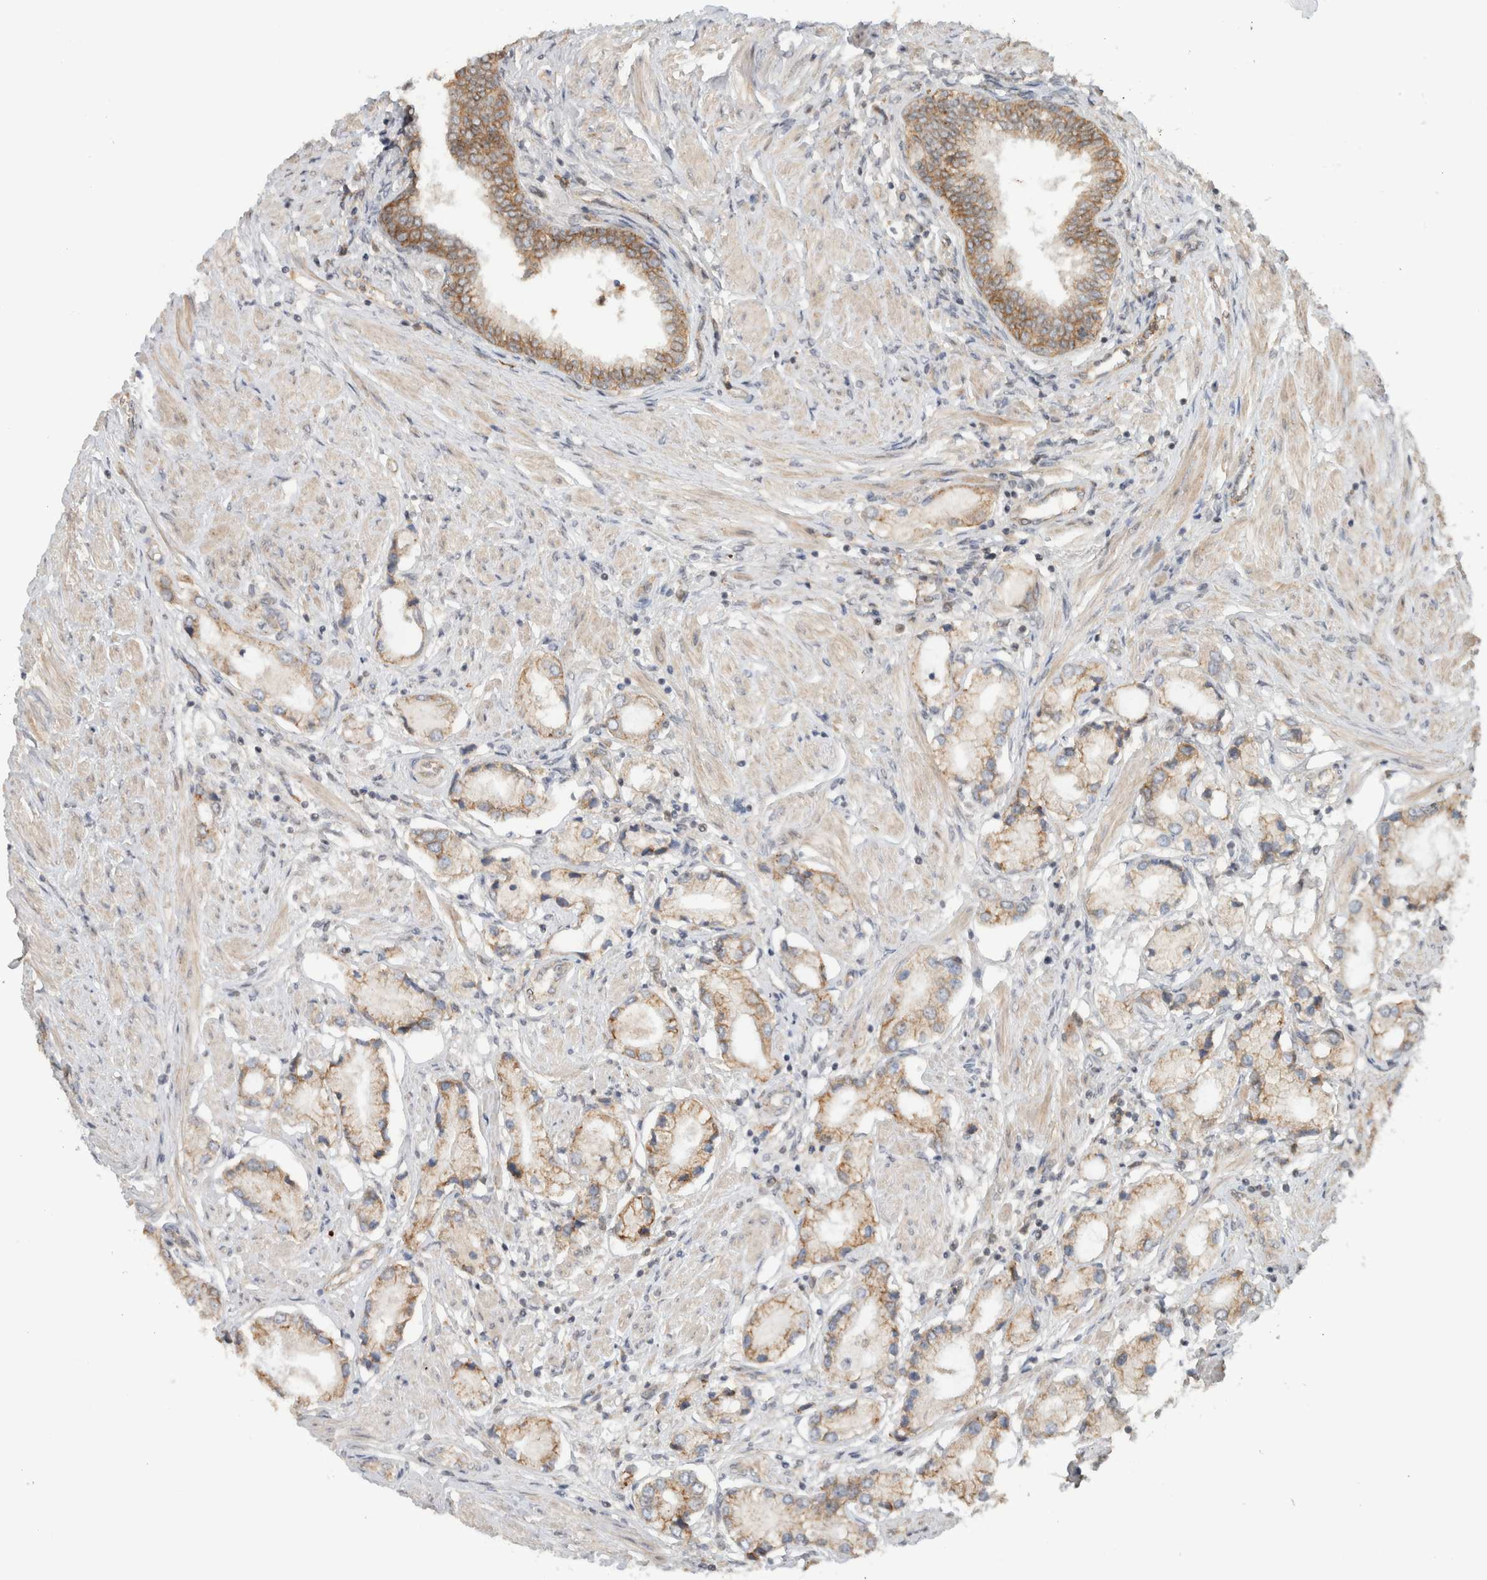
{"staining": {"intensity": "moderate", "quantity": ">75%", "location": "cytoplasmic/membranous"}, "tissue": "prostate cancer", "cell_type": "Tumor cells", "image_type": "cancer", "snomed": [{"axis": "morphology", "description": "Adenocarcinoma, Low grade"}, {"axis": "topography", "description": "Prostate"}], "caption": "Prostate cancer was stained to show a protein in brown. There is medium levels of moderate cytoplasmic/membranous staining in approximately >75% of tumor cells.", "gene": "DEPTOR", "patient": {"sex": "male", "age": 71}}